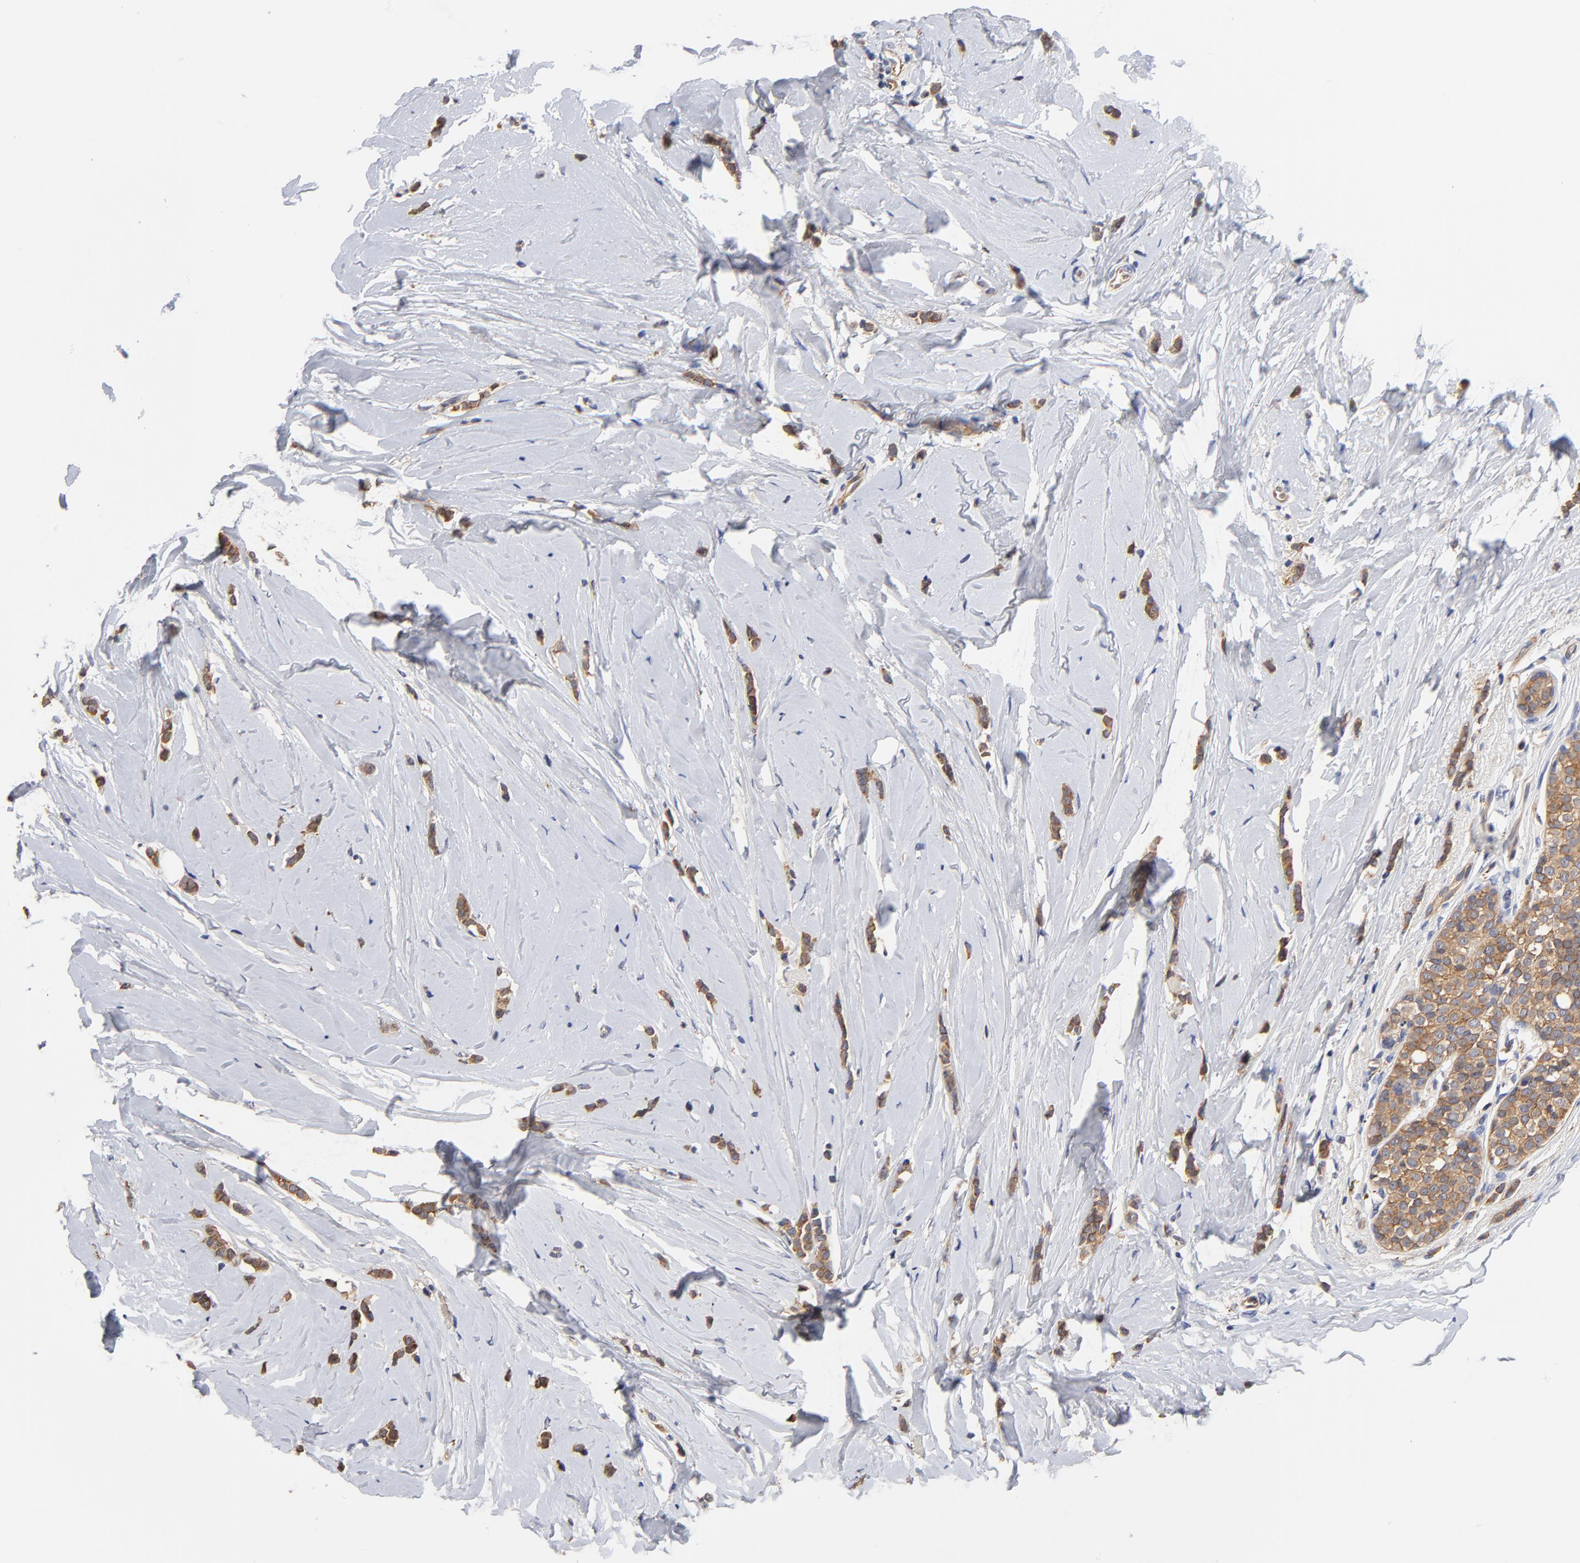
{"staining": {"intensity": "strong", "quantity": ">75%", "location": "cytoplasmic/membranous"}, "tissue": "breast cancer", "cell_type": "Tumor cells", "image_type": "cancer", "snomed": [{"axis": "morphology", "description": "Lobular carcinoma"}, {"axis": "topography", "description": "Breast"}], "caption": "IHC (DAB (3,3'-diaminobenzidine)) staining of human breast cancer (lobular carcinoma) demonstrates strong cytoplasmic/membranous protein positivity in about >75% of tumor cells. Using DAB (brown) and hematoxylin (blue) stains, captured at high magnification using brightfield microscopy.", "gene": "FBXL2", "patient": {"sex": "female", "age": 64}}